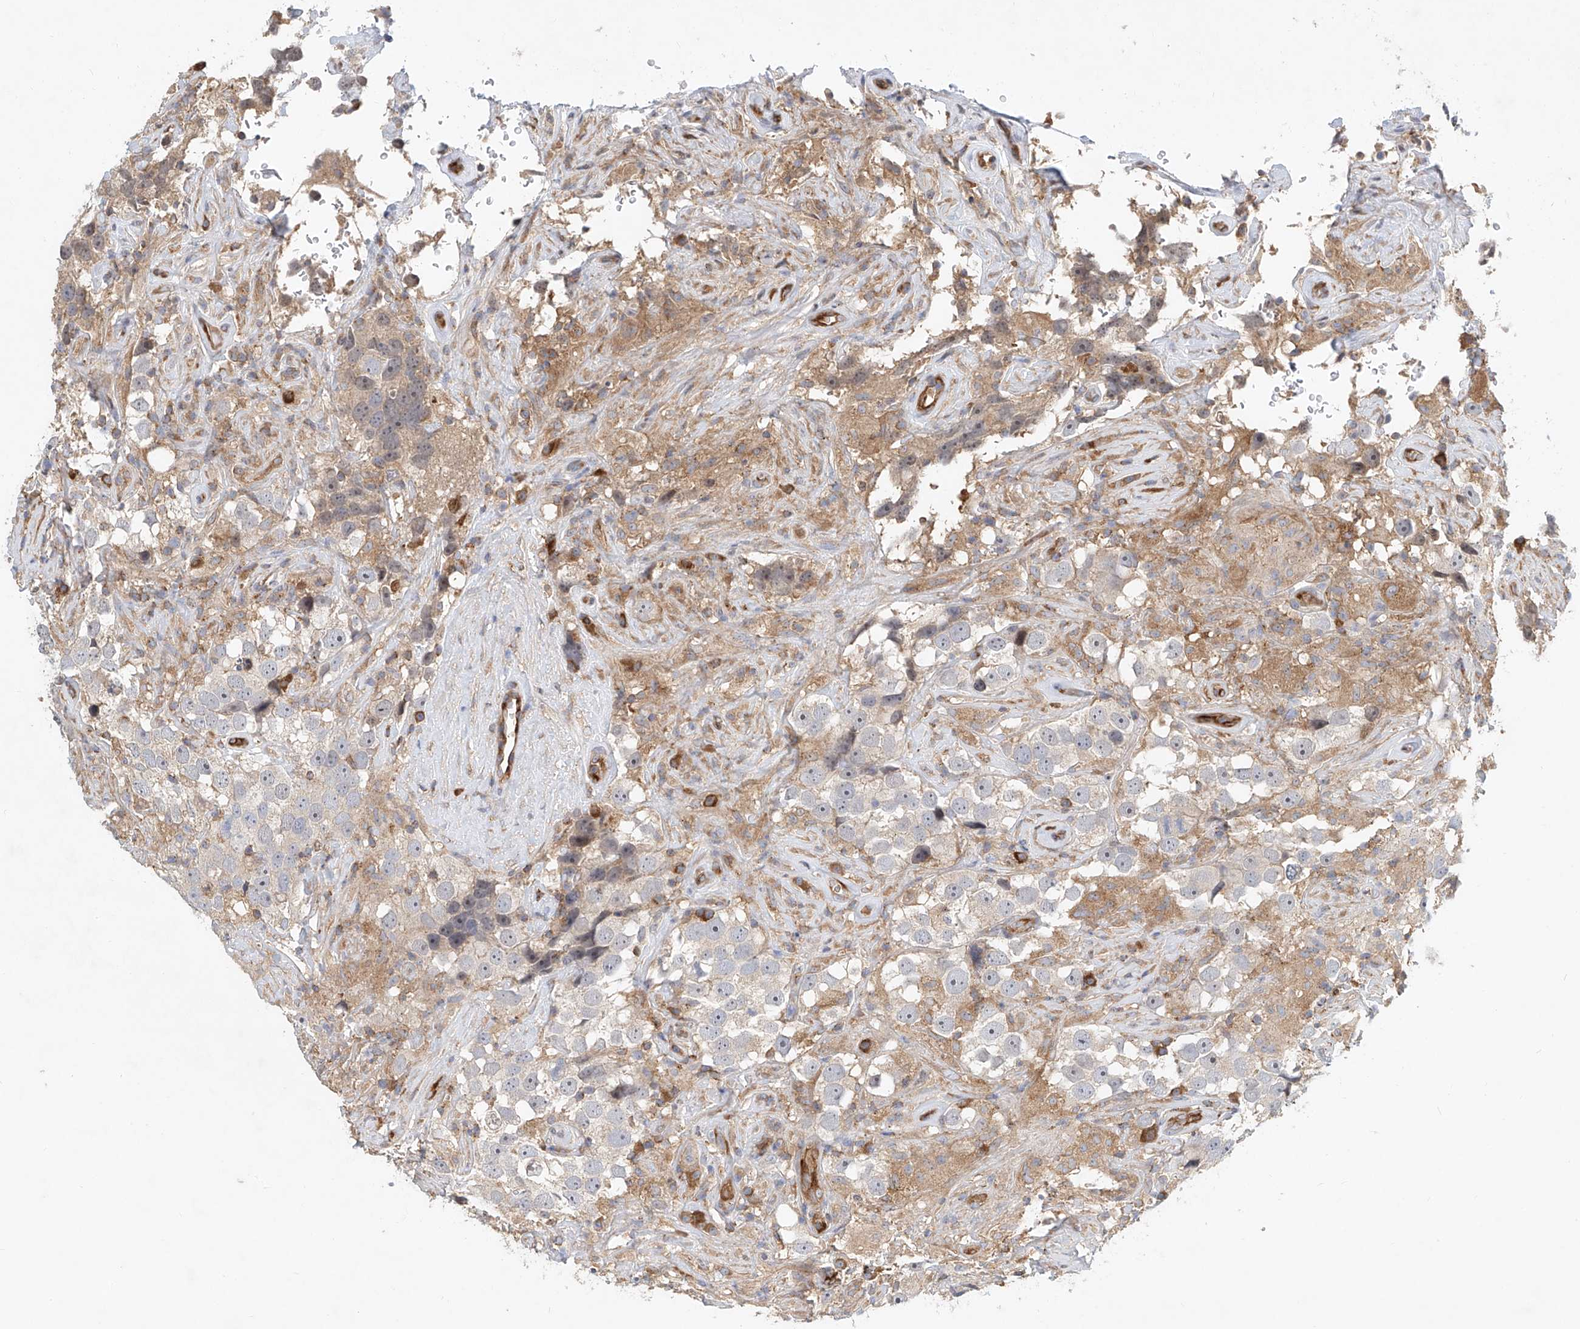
{"staining": {"intensity": "moderate", "quantity": ">75%", "location": "cytoplasmic/membranous"}, "tissue": "testis cancer", "cell_type": "Tumor cells", "image_type": "cancer", "snomed": [{"axis": "morphology", "description": "Seminoma, NOS"}, {"axis": "topography", "description": "Testis"}], "caption": "Human testis cancer stained with a brown dye demonstrates moderate cytoplasmic/membranous positive expression in about >75% of tumor cells.", "gene": "CARMIL1", "patient": {"sex": "male", "age": 49}}